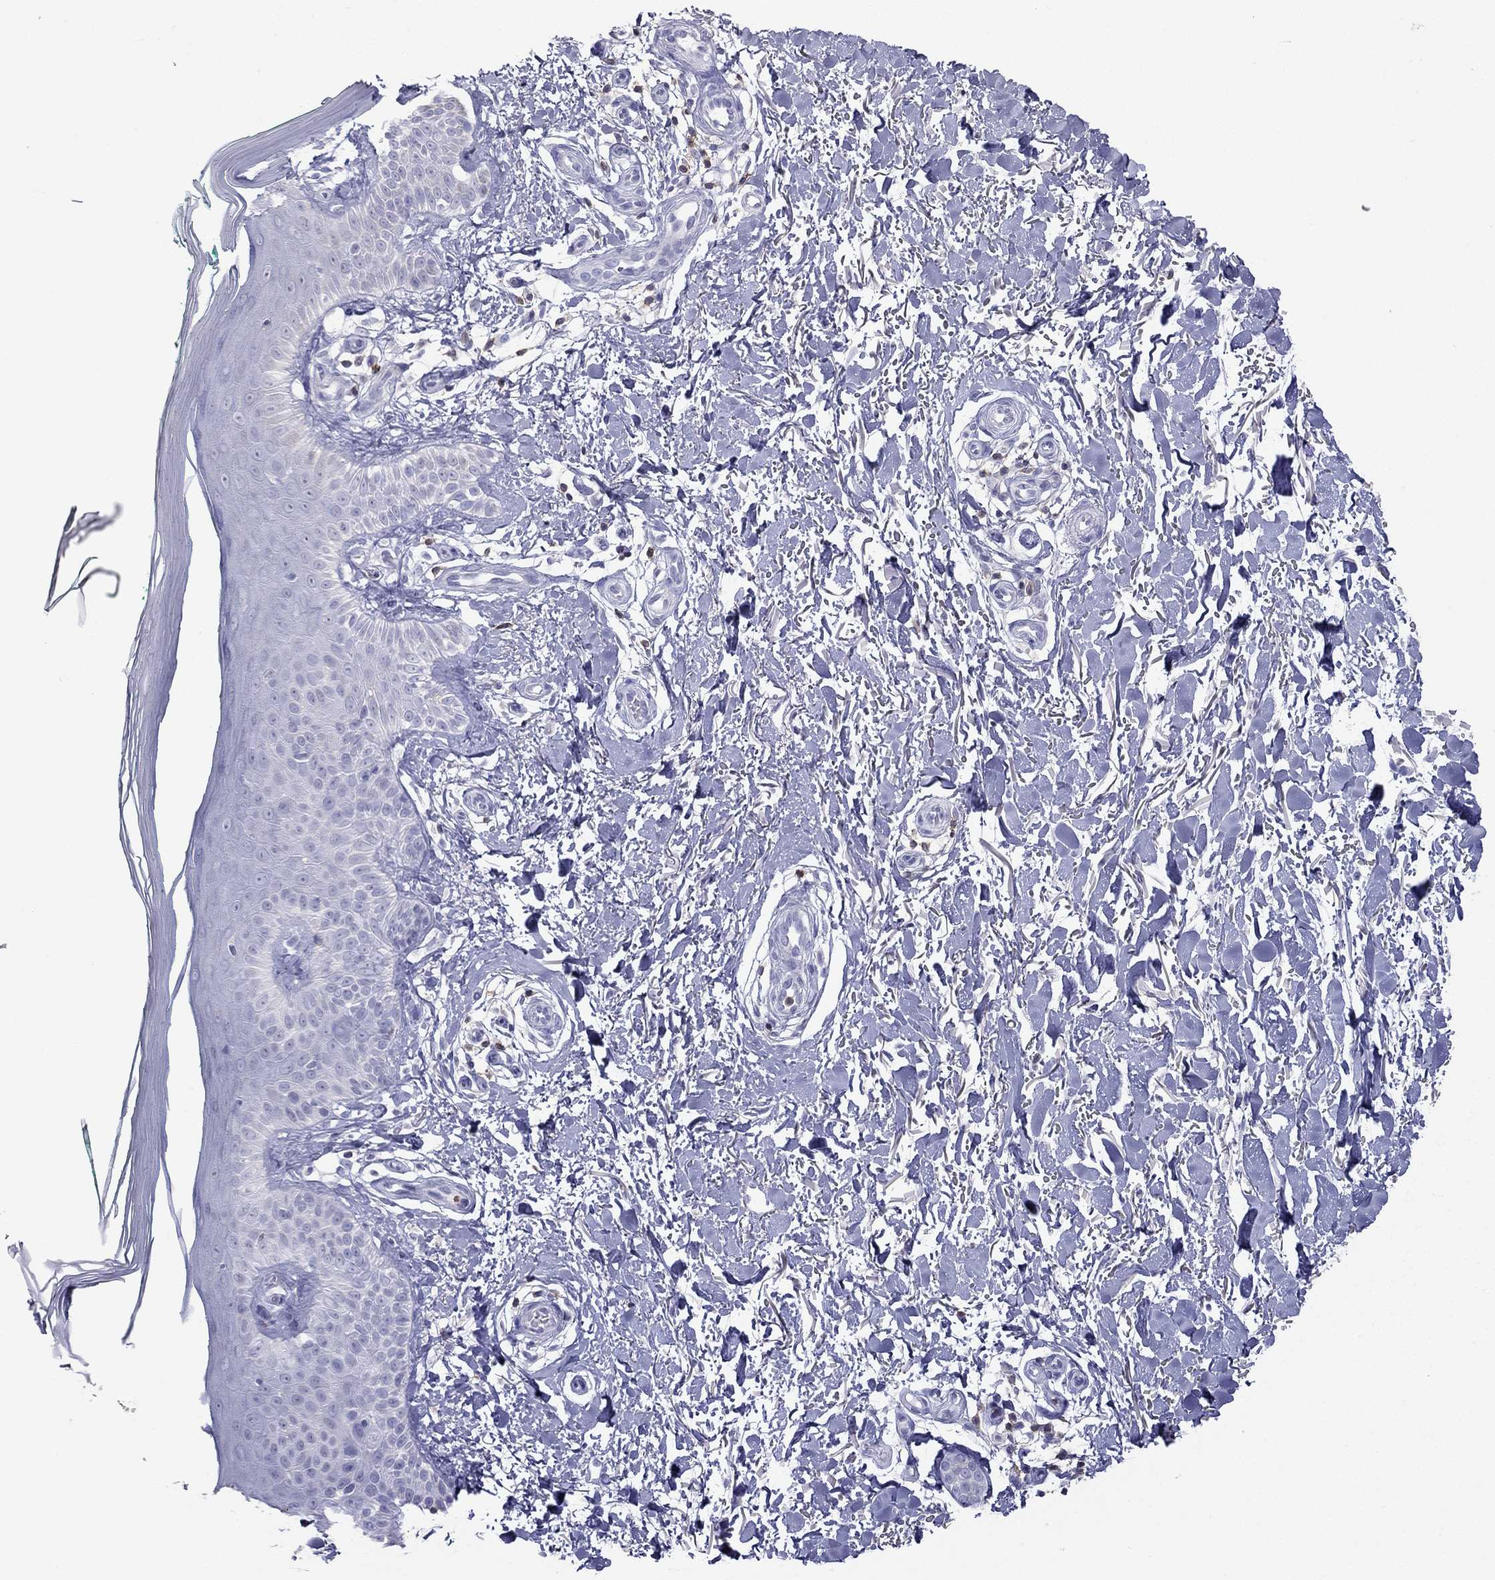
{"staining": {"intensity": "negative", "quantity": "none", "location": "none"}, "tissue": "skin", "cell_type": "Fibroblasts", "image_type": "normal", "snomed": [{"axis": "morphology", "description": "Normal tissue, NOS"}, {"axis": "morphology", "description": "Inflammation, NOS"}, {"axis": "morphology", "description": "Fibrosis, NOS"}, {"axis": "topography", "description": "Skin"}], "caption": "IHC of unremarkable human skin exhibits no expression in fibroblasts. Nuclei are stained in blue.", "gene": "SH2D2A", "patient": {"sex": "male", "age": 71}}